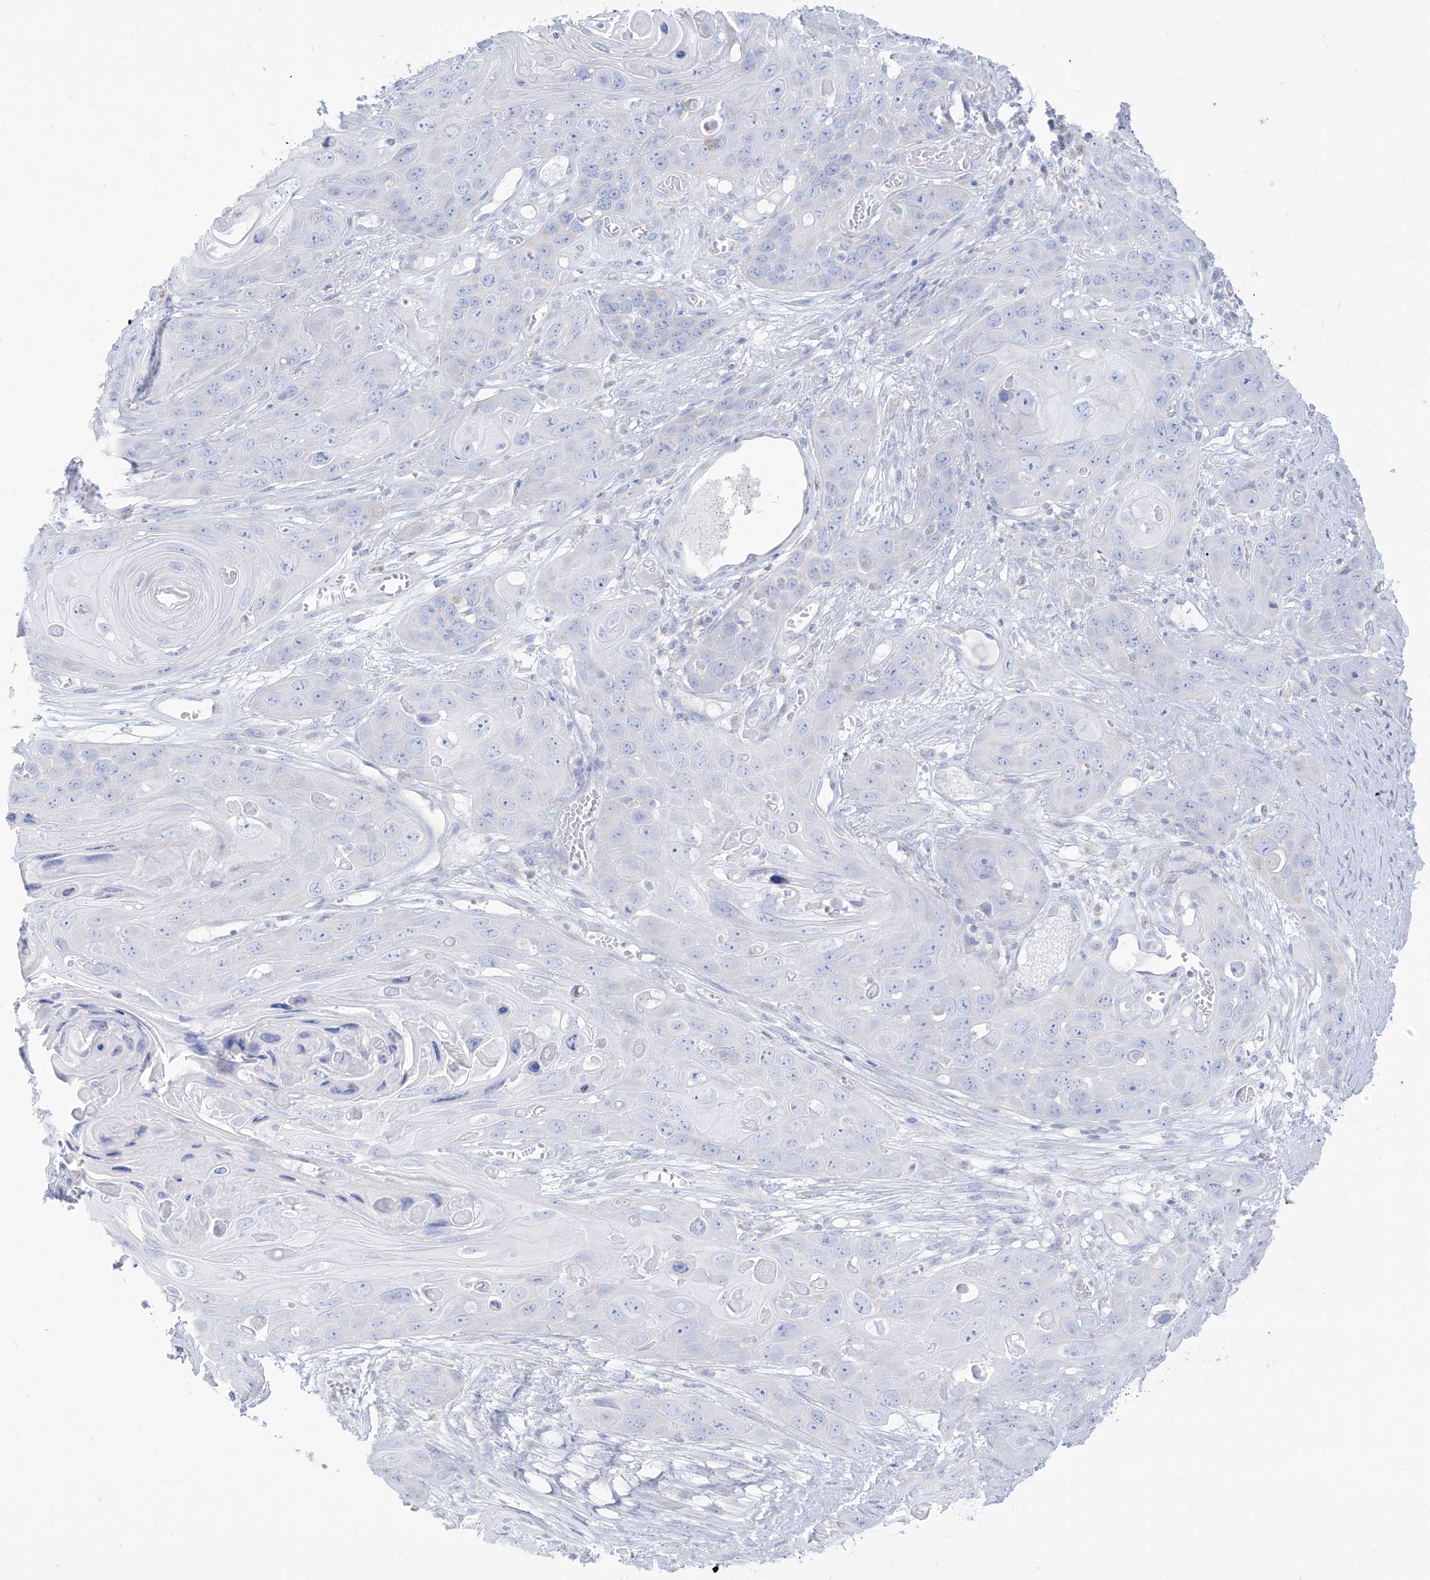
{"staining": {"intensity": "negative", "quantity": "none", "location": "none"}, "tissue": "skin cancer", "cell_type": "Tumor cells", "image_type": "cancer", "snomed": [{"axis": "morphology", "description": "Squamous cell carcinoma, NOS"}, {"axis": "topography", "description": "Skin"}], "caption": "Squamous cell carcinoma (skin) stained for a protein using IHC reveals no positivity tumor cells.", "gene": "SLC26A3", "patient": {"sex": "male", "age": 55}}